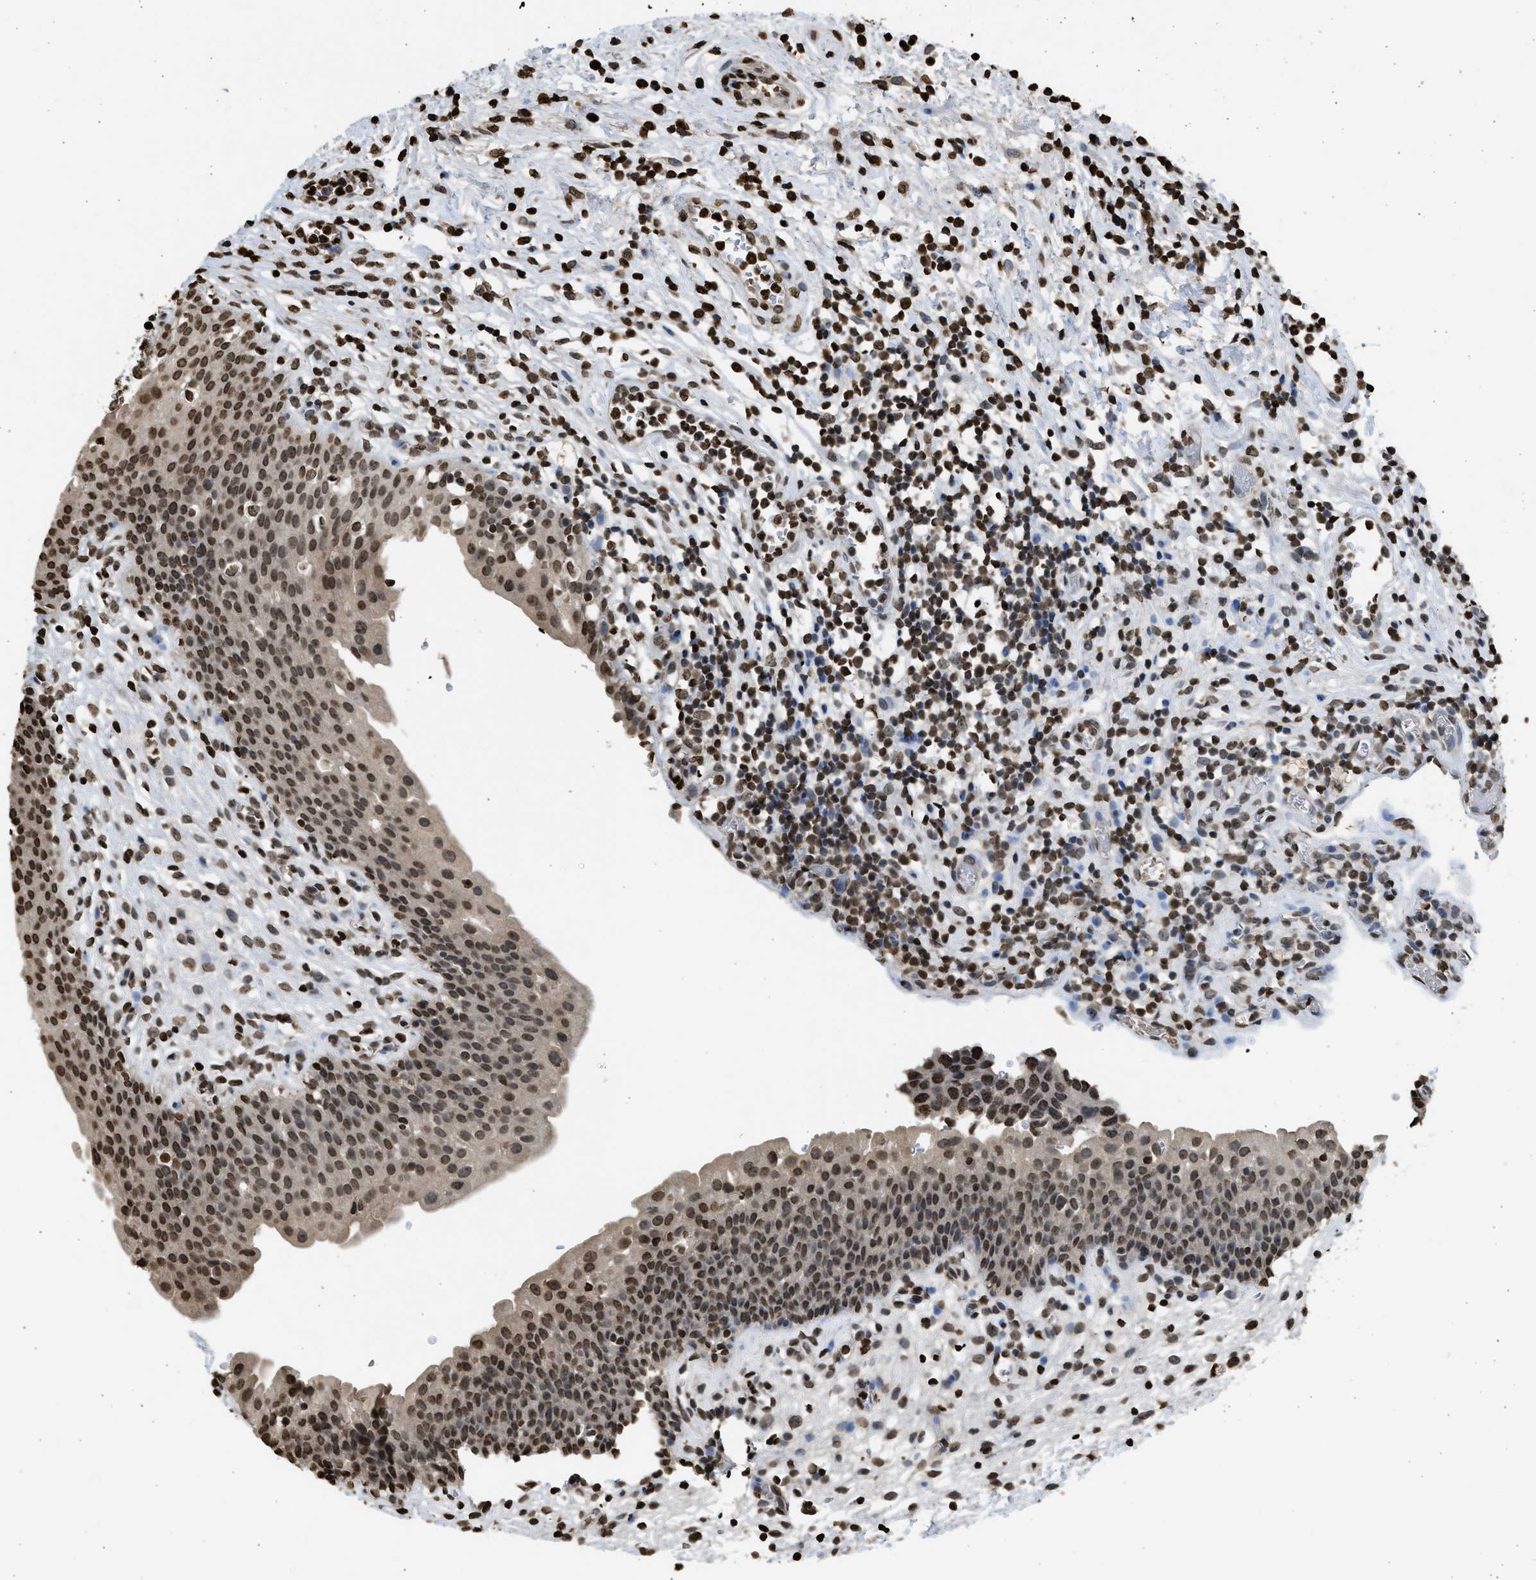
{"staining": {"intensity": "strong", "quantity": ">75%", "location": "nuclear"}, "tissue": "urinary bladder", "cell_type": "Urothelial cells", "image_type": "normal", "snomed": [{"axis": "morphology", "description": "Normal tissue, NOS"}, {"axis": "topography", "description": "Urinary bladder"}], "caption": "Urinary bladder stained with a brown dye displays strong nuclear positive expression in about >75% of urothelial cells.", "gene": "RRAGC", "patient": {"sex": "male", "age": 37}}